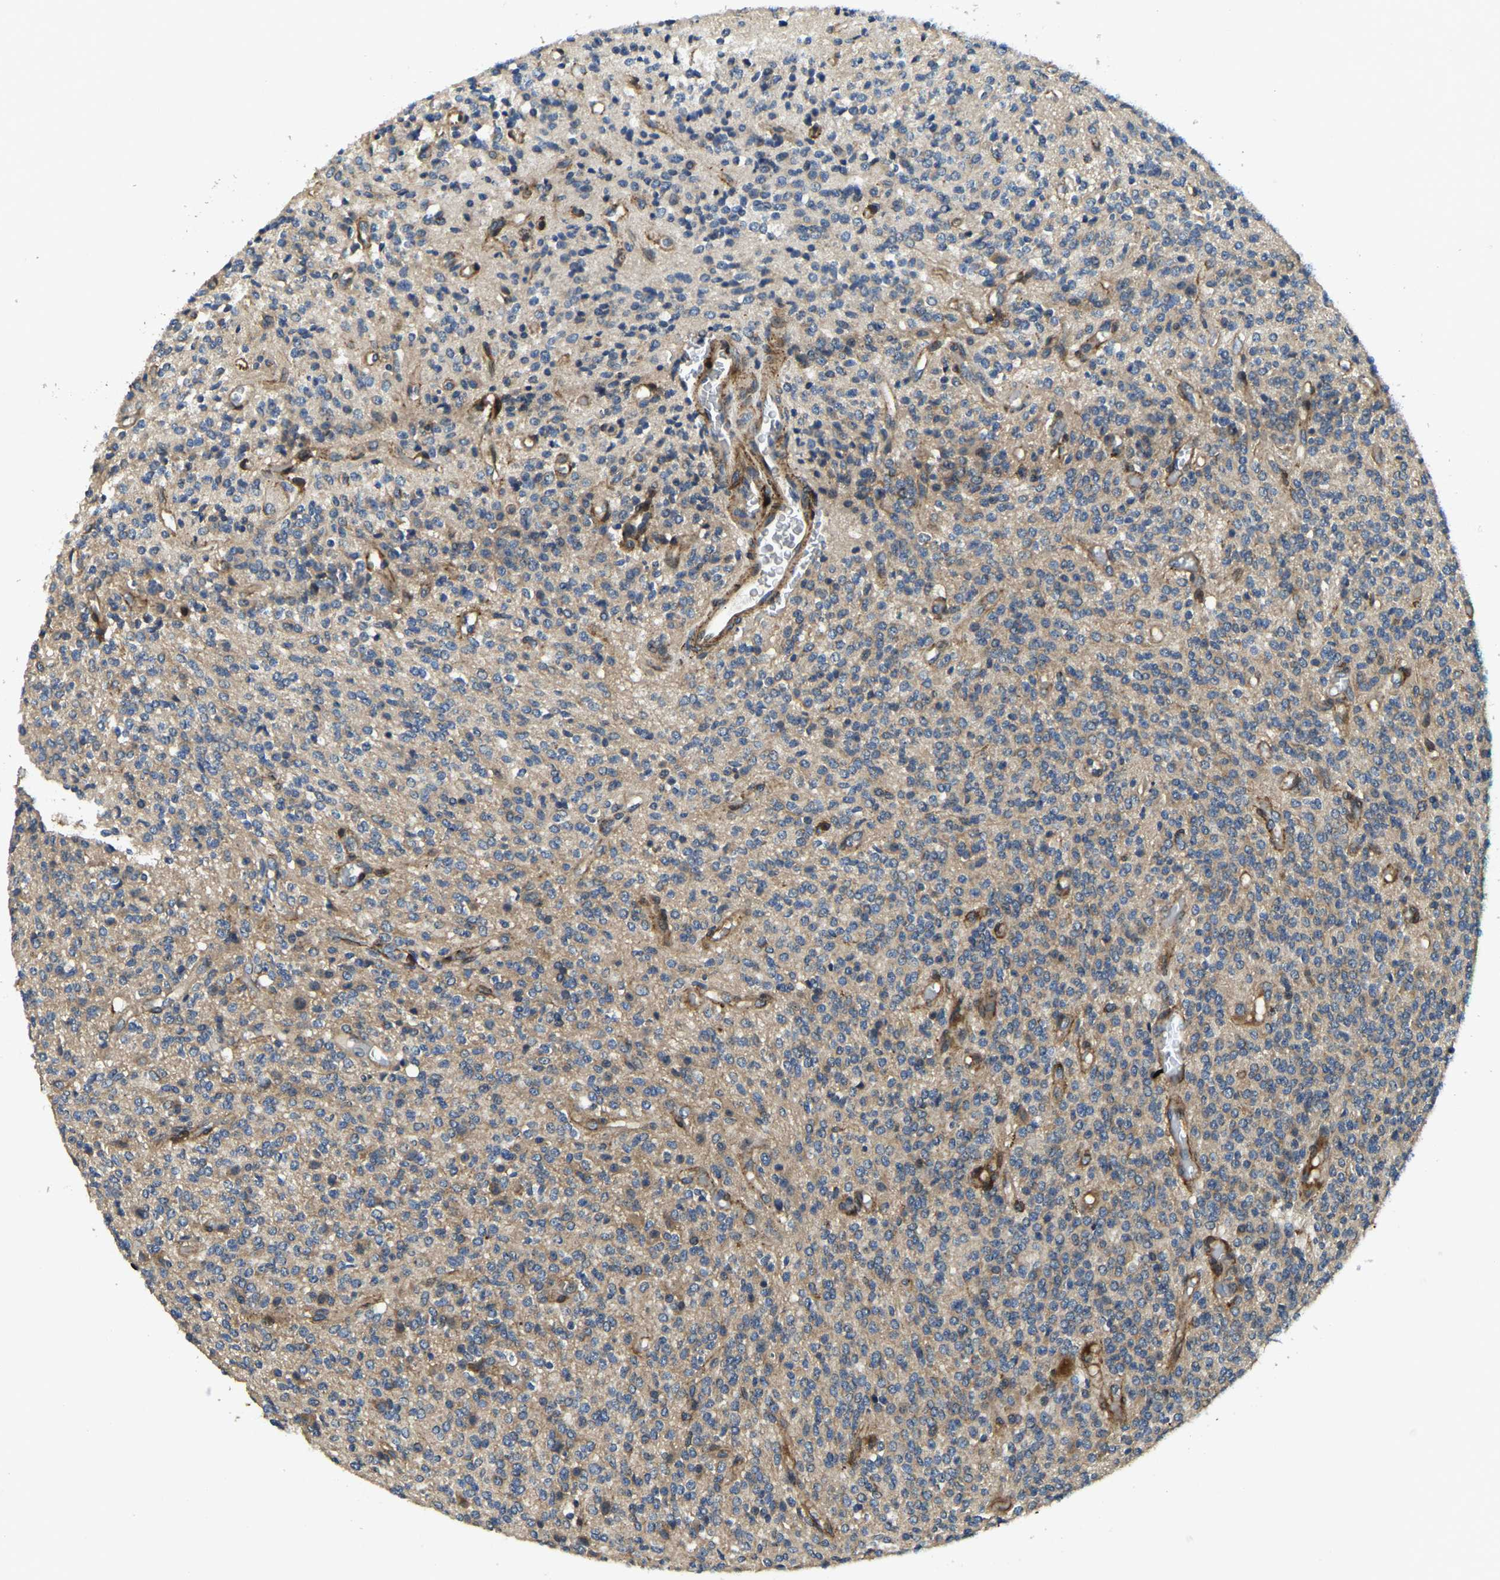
{"staining": {"intensity": "moderate", "quantity": "<25%", "location": "cytoplasmic/membranous"}, "tissue": "glioma", "cell_type": "Tumor cells", "image_type": "cancer", "snomed": [{"axis": "morphology", "description": "Glioma, malignant, High grade"}, {"axis": "topography", "description": "Brain"}], "caption": "This is an image of immunohistochemistry (IHC) staining of malignant glioma (high-grade), which shows moderate positivity in the cytoplasmic/membranous of tumor cells.", "gene": "RNF39", "patient": {"sex": "male", "age": 34}}